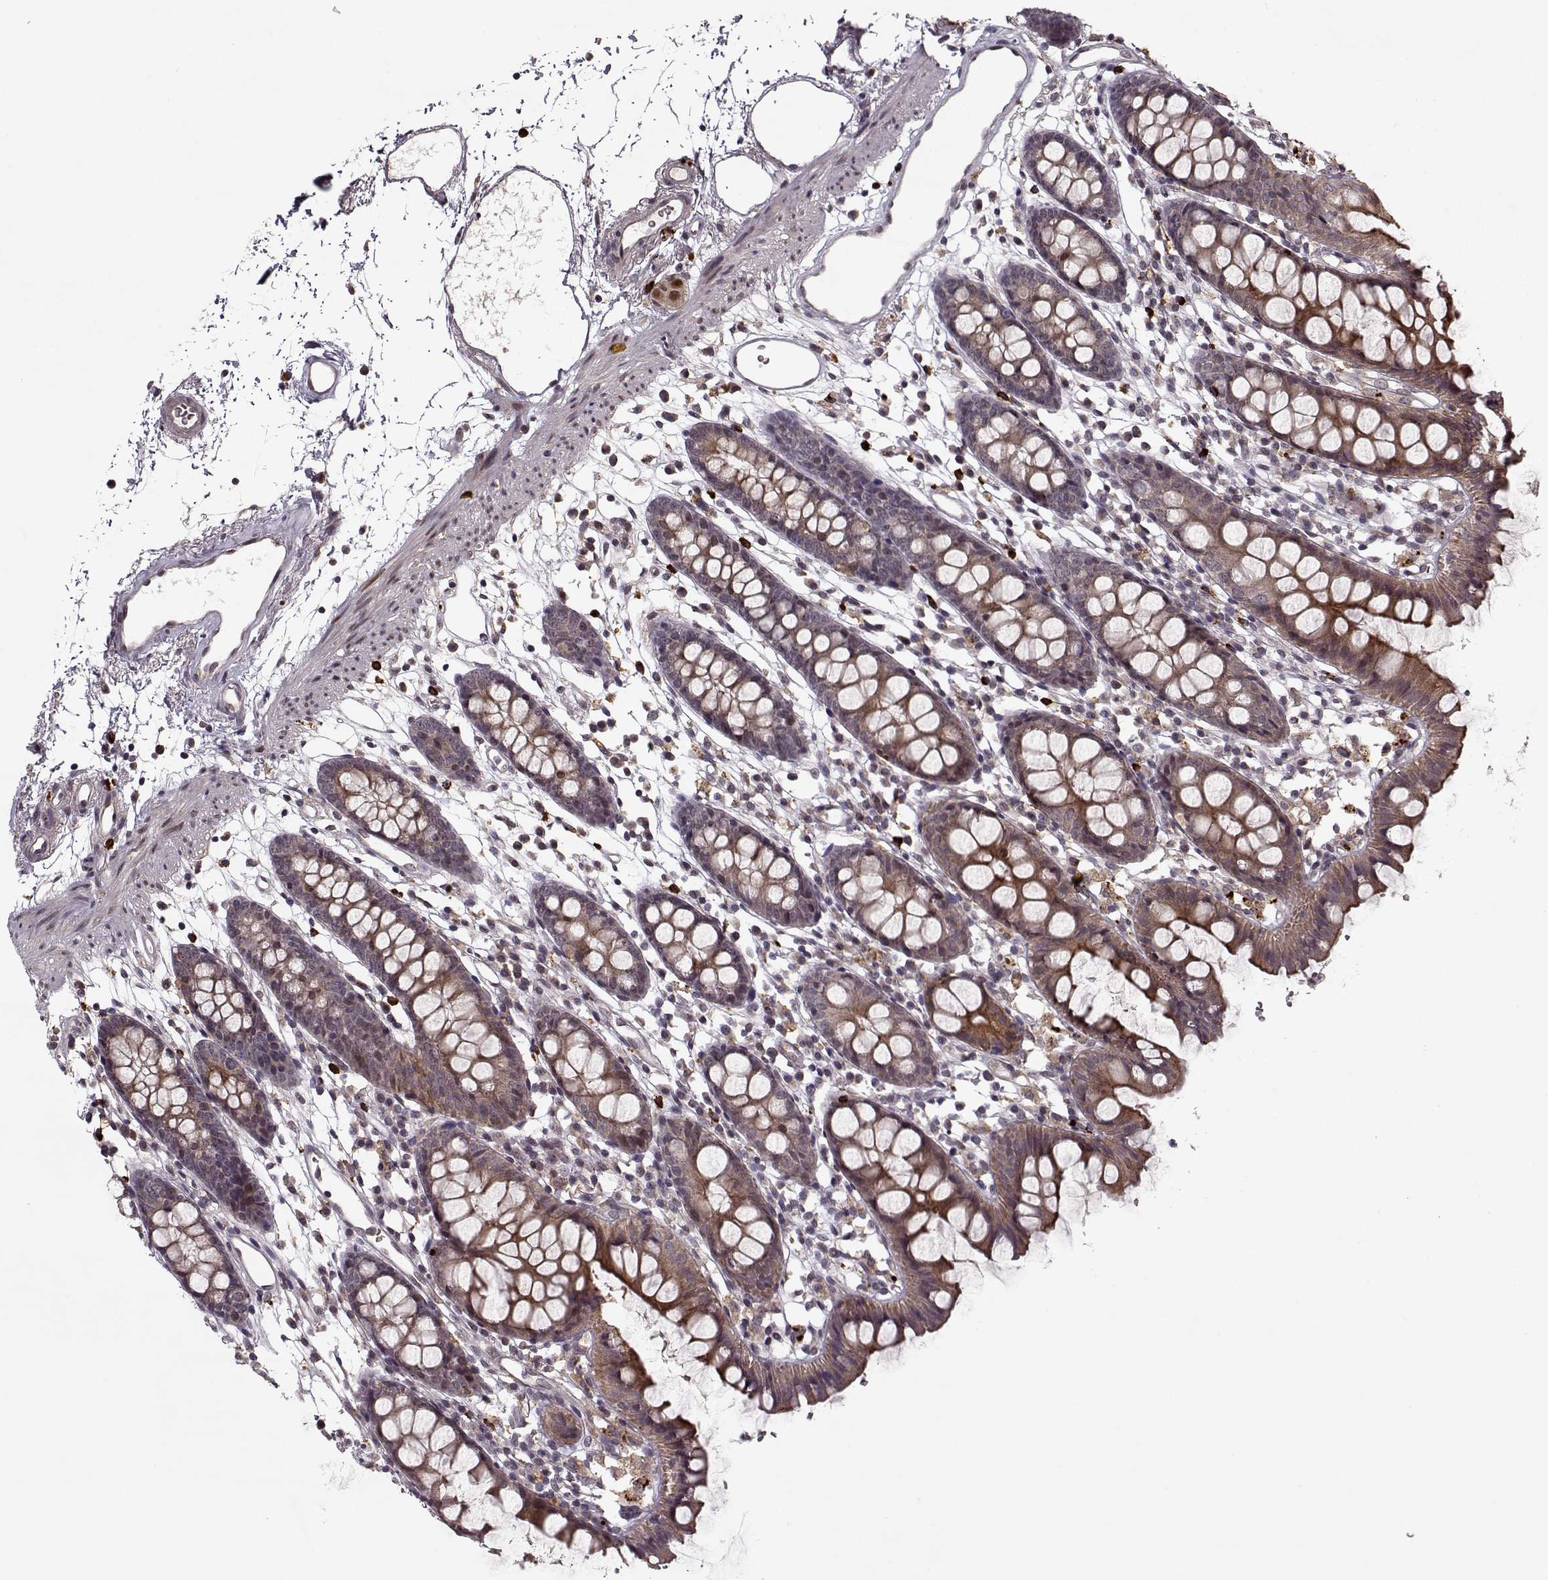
{"staining": {"intensity": "negative", "quantity": "none", "location": "none"}, "tissue": "colon", "cell_type": "Endothelial cells", "image_type": "normal", "snomed": [{"axis": "morphology", "description": "Normal tissue, NOS"}, {"axis": "topography", "description": "Colon"}], "caption": "Immunohistochemical staining of normal colon demonstrates no significant staining in endothelial cells. (DAB immunohistochemistry (IHC) with hematoxylin counter stain).", "gene": "DENND4B", "patient": {"sex": "female", "age": 84}}